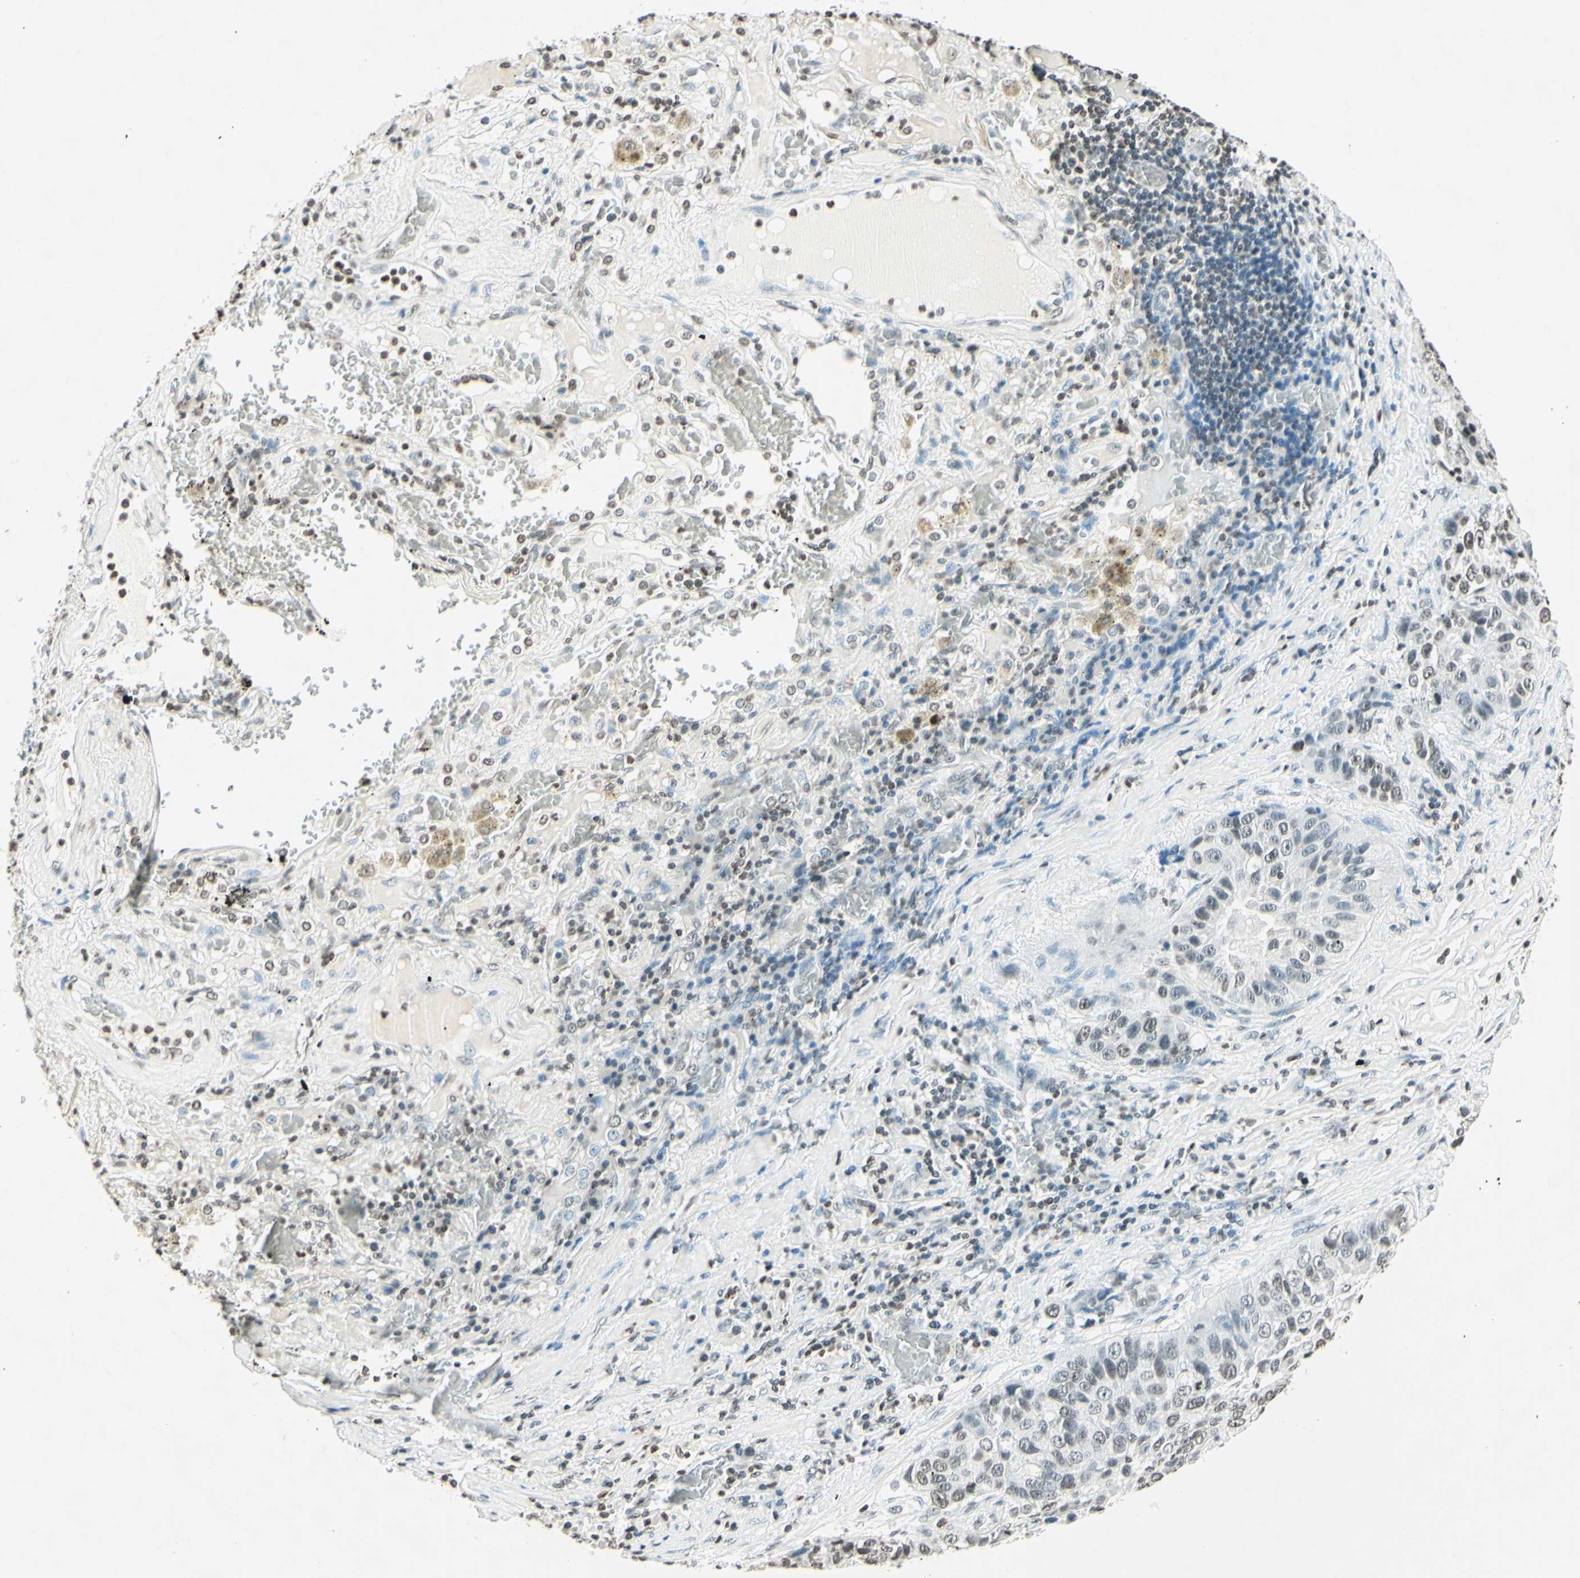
{"staining": {"intensity": "weak", "quantity": "<25%", "location": "nuclear"}, "tissue": "lung cancer", "cell_type": "Tumor cells", "image_type": "cancer", "snomed": [{"axis": "morphology", "description": "Squamous cell carcinoma, NOS"}, {"axis": "topography", "description": "Lung"}], "caption": "A micrograph of human squamous cell carcinoma (lung) is negative for staining in tumor cells.", "gene": "MSH2", "patient": {"sex": "male", "age": 57}}